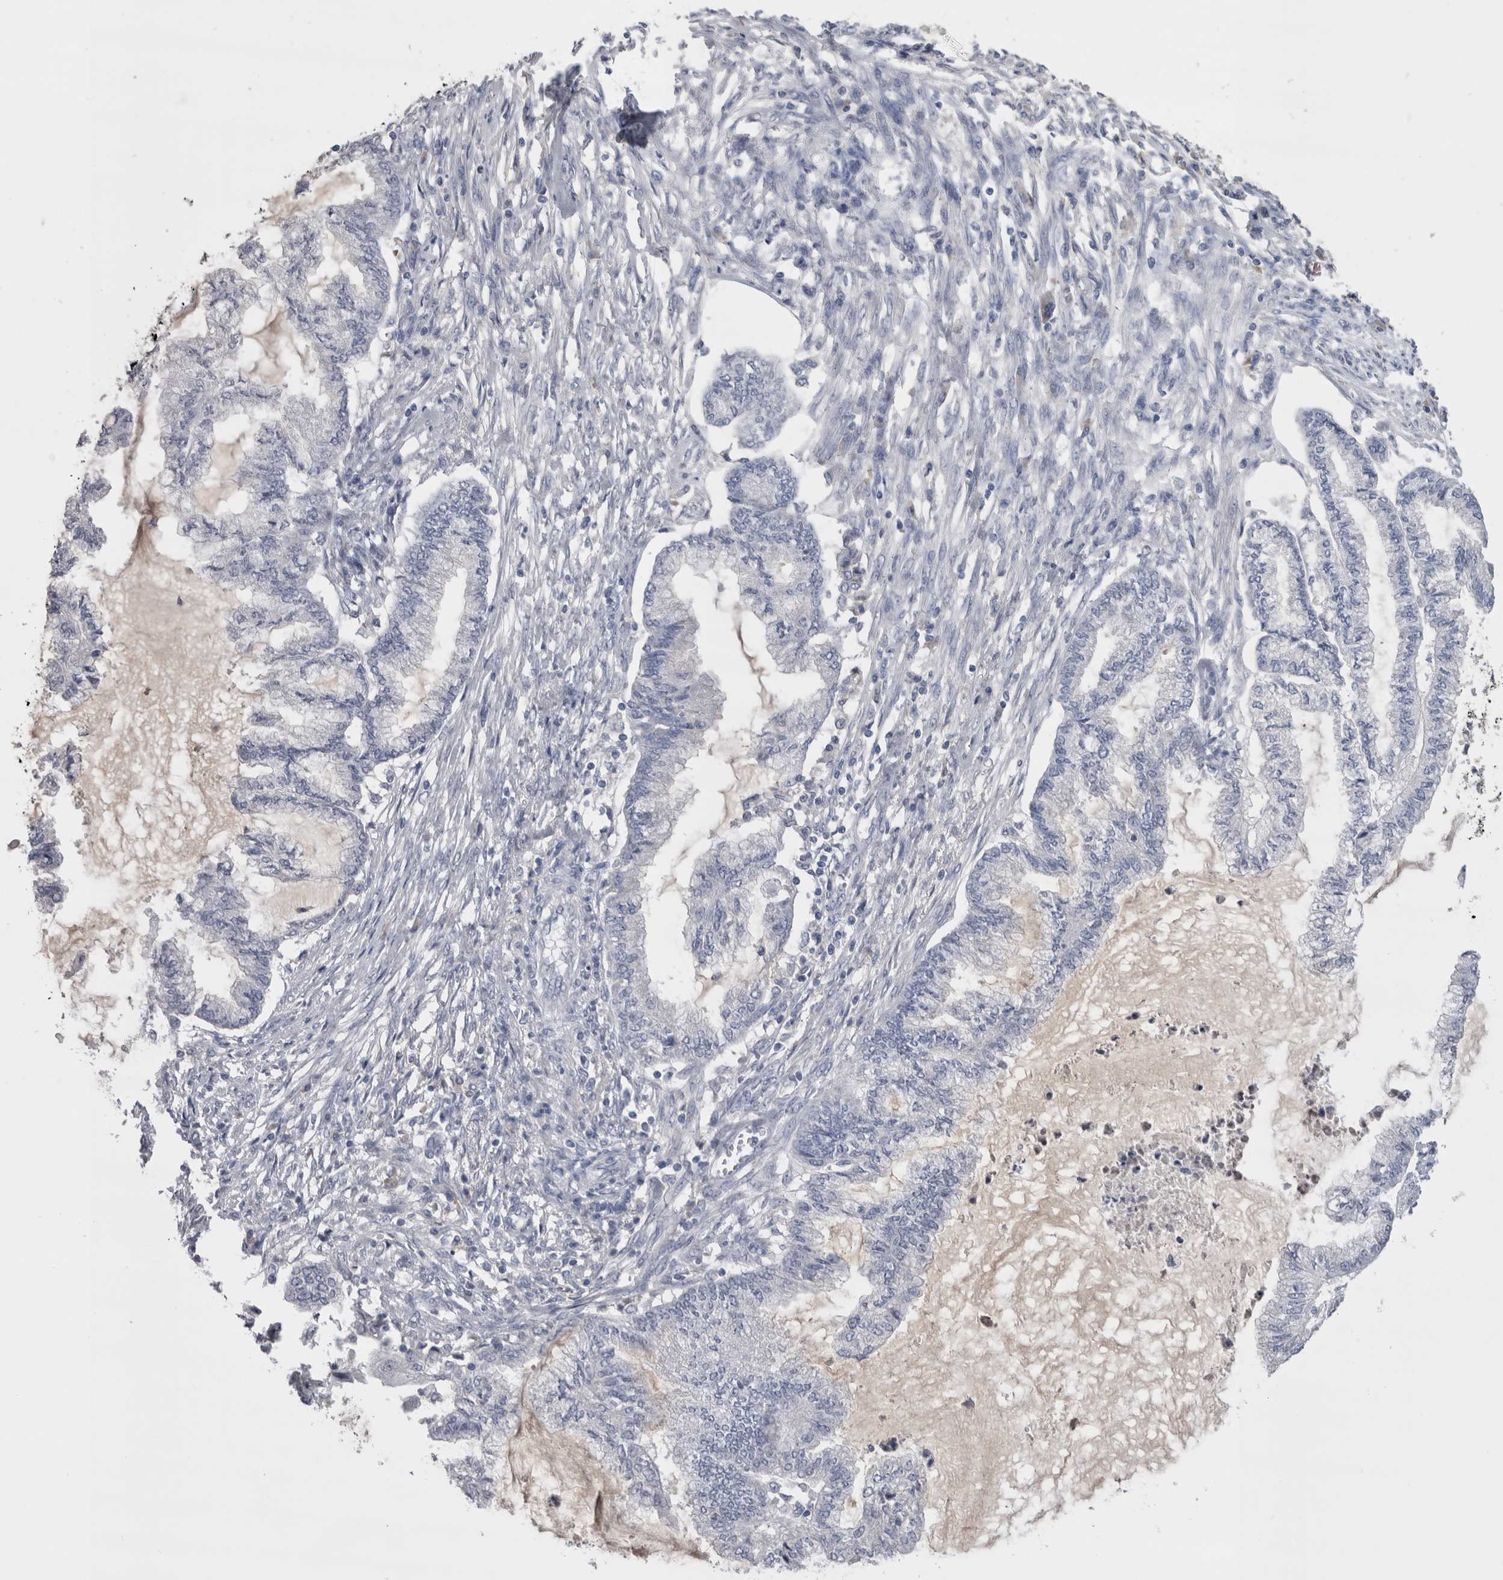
{"staining": {"intensity": "negative", "quantity": "none", "location": "none"}, "tissue": "endometrial cancer", "cell_type": "Tumor cells", "image_type": "cancer", "snomed": [{"axis": "morphology", "description": "Adenocarcinoma, NOS"}, {"axis": "topography", "description": "Endometrium"}], "caption": "Tumor cells show no significant positivity in endometrial adenocarcinoma.", "gene": "REG1A", "patient": {"sex": "female", "age": 86}}